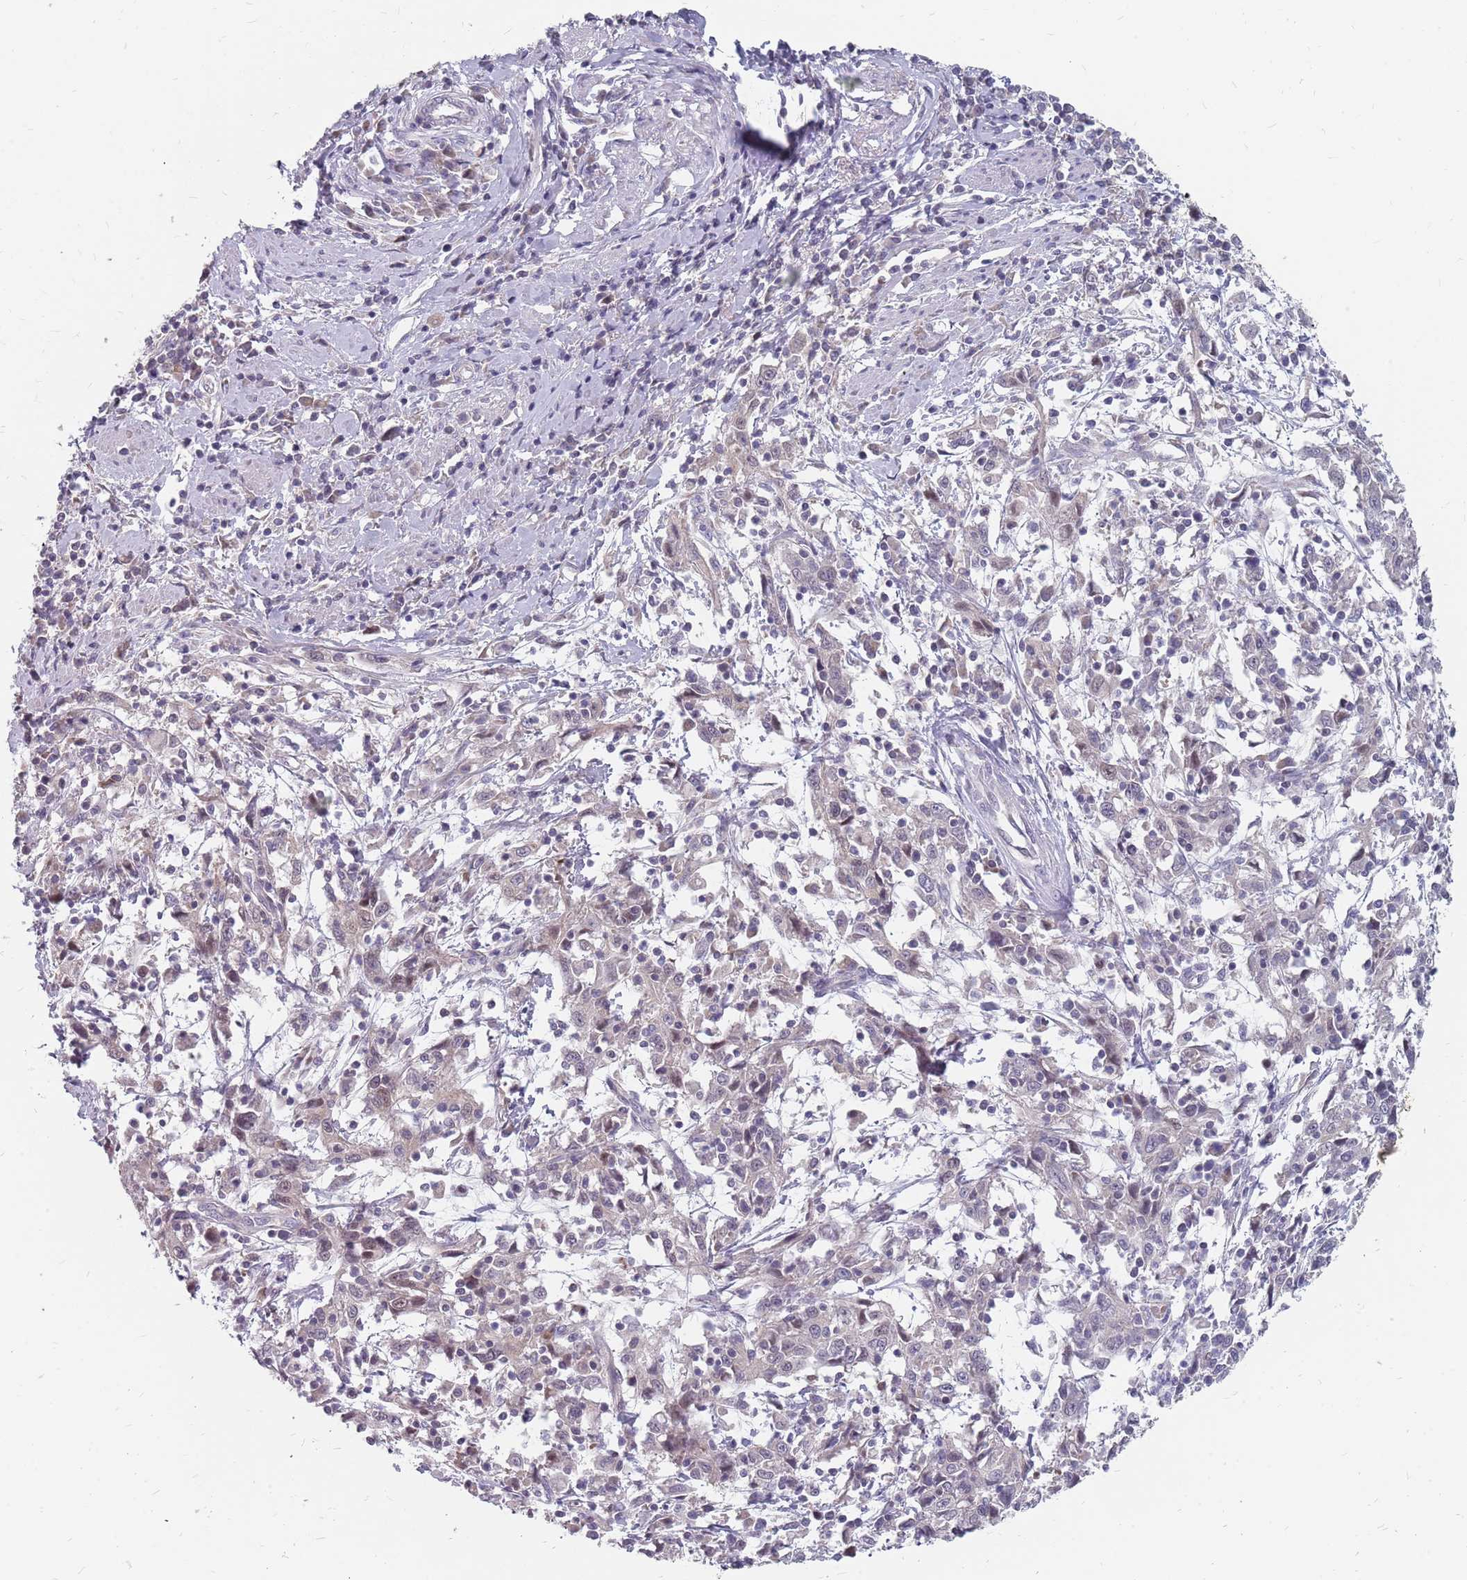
{"staining": {"intensity": "negative", "quantity": "none", "location": "none"}, "tissue": "cervical cancer", "cell_type": "Tumor cells", "image_type": "cancer", "snomed": [{"axis": "morphology", "description": "Squamous cell carcinoma, NOS"}, {"axis": "topography", "description": "Cervix"}], "caption": "Cervical squamous cell carcinoma was stained to show a protein in brown. There is no significant staining in tumor cells.", "gene": "CMTR2", "patient": {"sex": "female", "age": 46}}